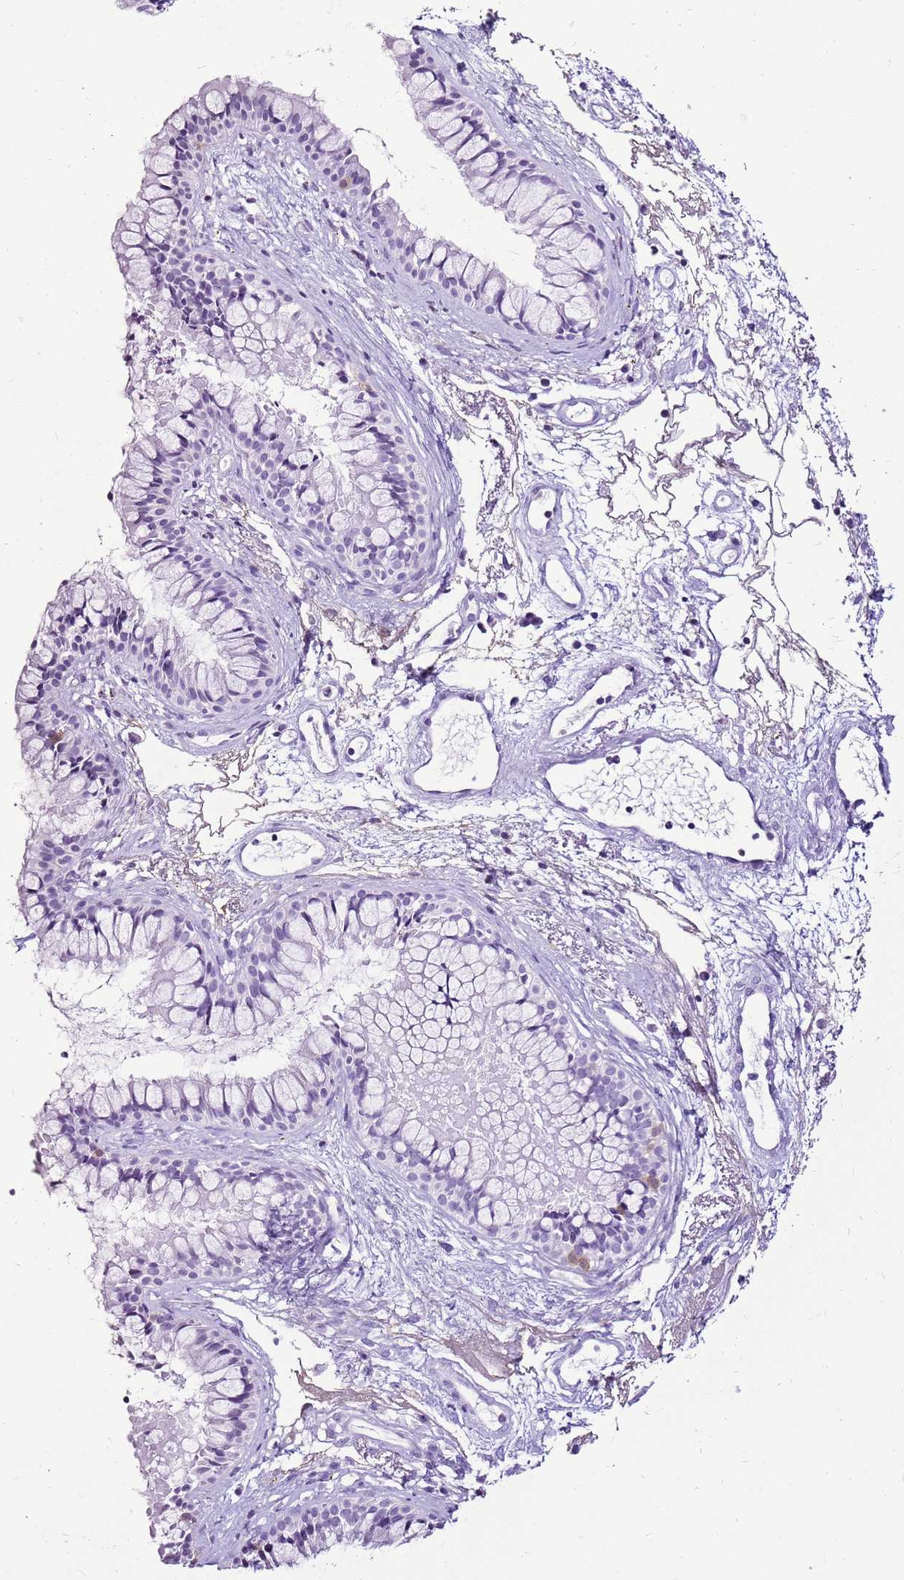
{"staining": {"intensity": "moderate", "quantity": "<25%", "location": "cytoplasmic/membranous"}, "tissue": "nasopharynx", "cell_type": "Respiratory epithelial cells", "image_type": "normal", "snomed": [{"axis": "morphology", "description": "Normal tissue, NOS"}, {"axis": "topography", "description": "Nasopharynx"}], "caption": "Moderate cytoplasmic/membranous protein staining is appreciated in approximately <25% of respiratory epithelial cells in nasopharynx.", "gene": "SPC25", "patient": {"sex": "male", "age": 82}}